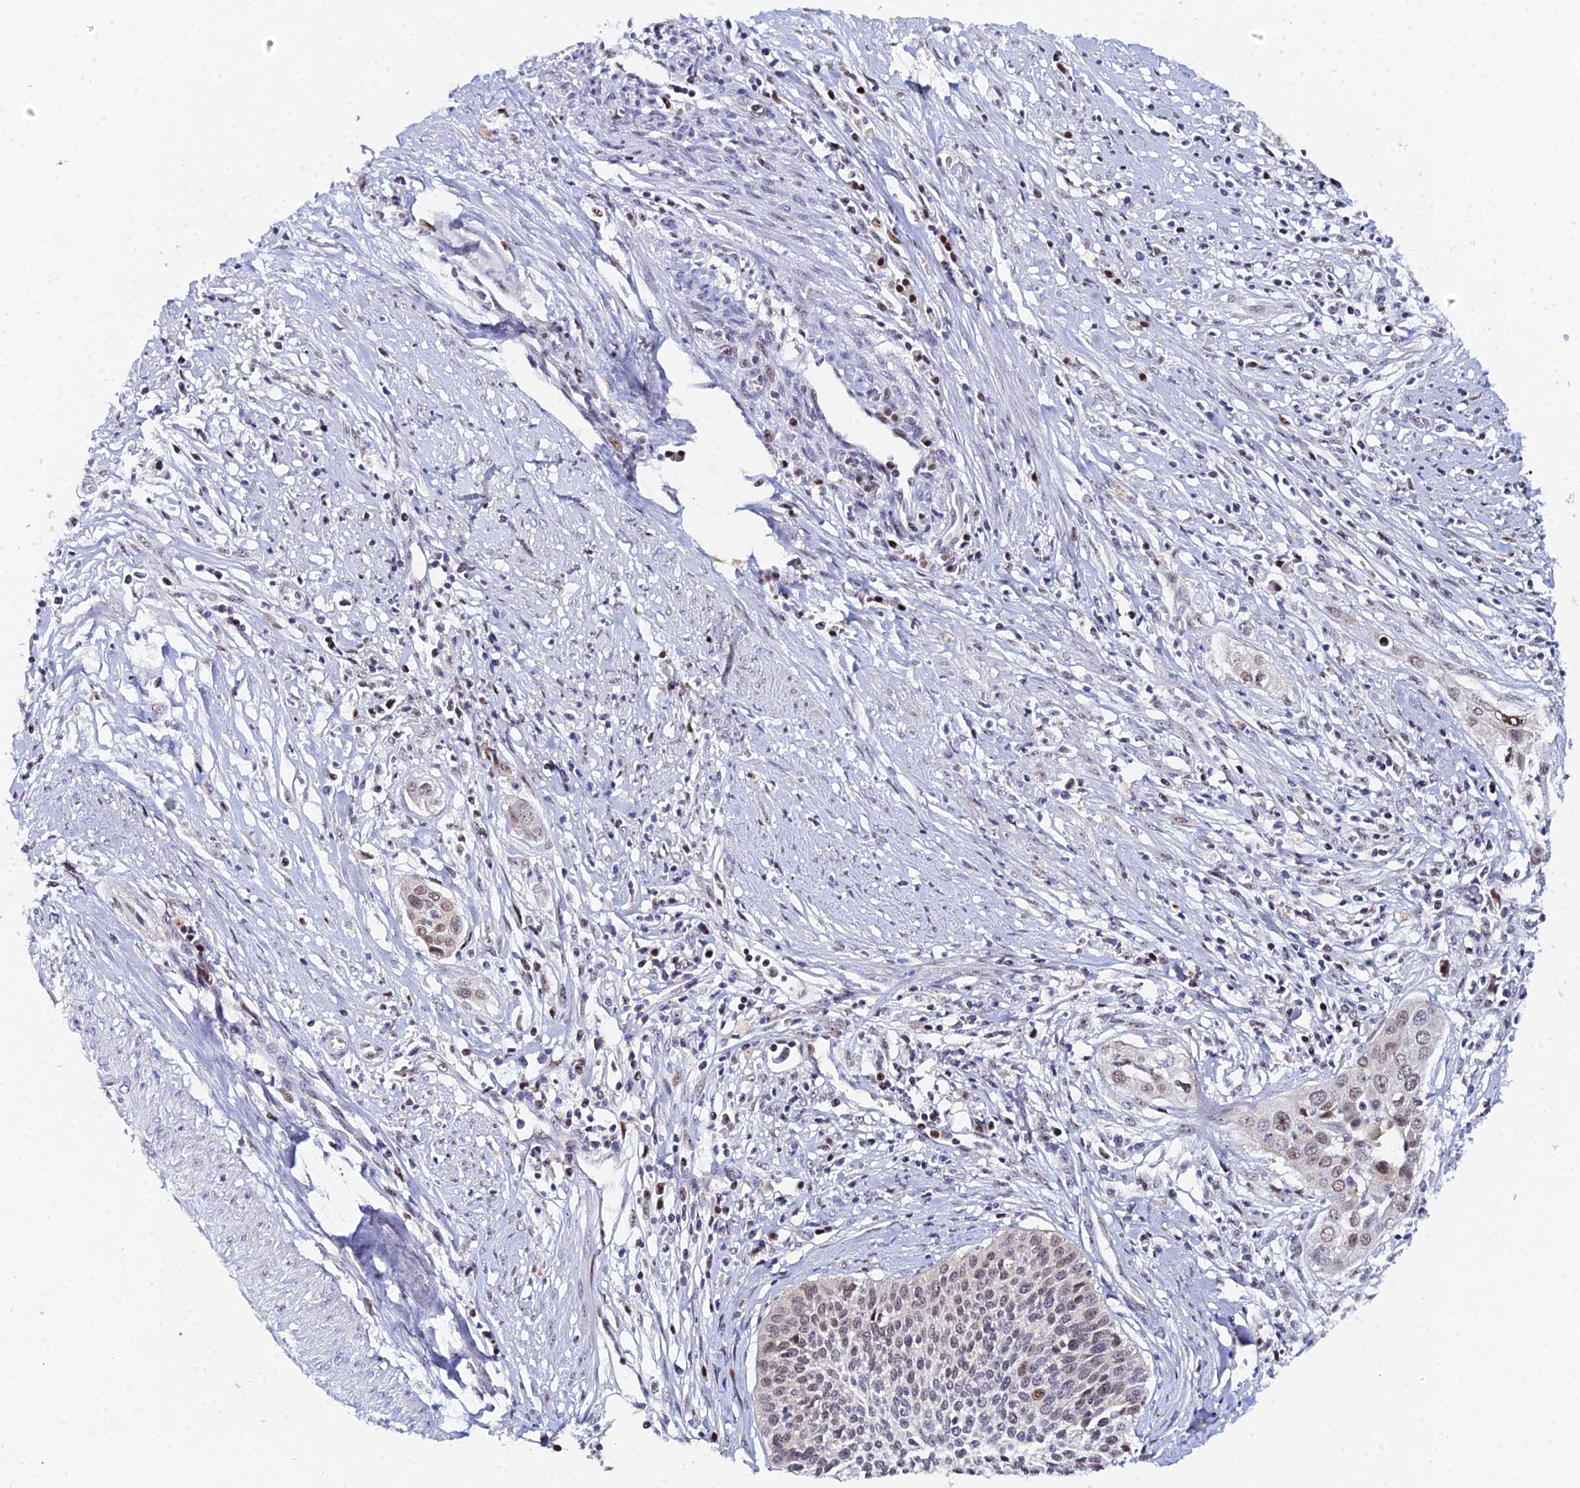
{"staining": {"intensity": "moderate", "quantity": "25%-75%", "location": "nuclear"}, "tissue": "cervical cancer", "cell_type": "Tumor cells", "image_type": "cancer", "snomed": [{"axis": "morphology", "description": "Squamous cell carcinoma, NOS"}, {"axis": "topography", "description": "Cervix"}], "caption": "Cervical cancer (squamous cell carcinoma) stained with a protein marker shows moderate staining in tumor cells.", "gene": "TIFA", "patient": {"sex": "female", "age": 34}}